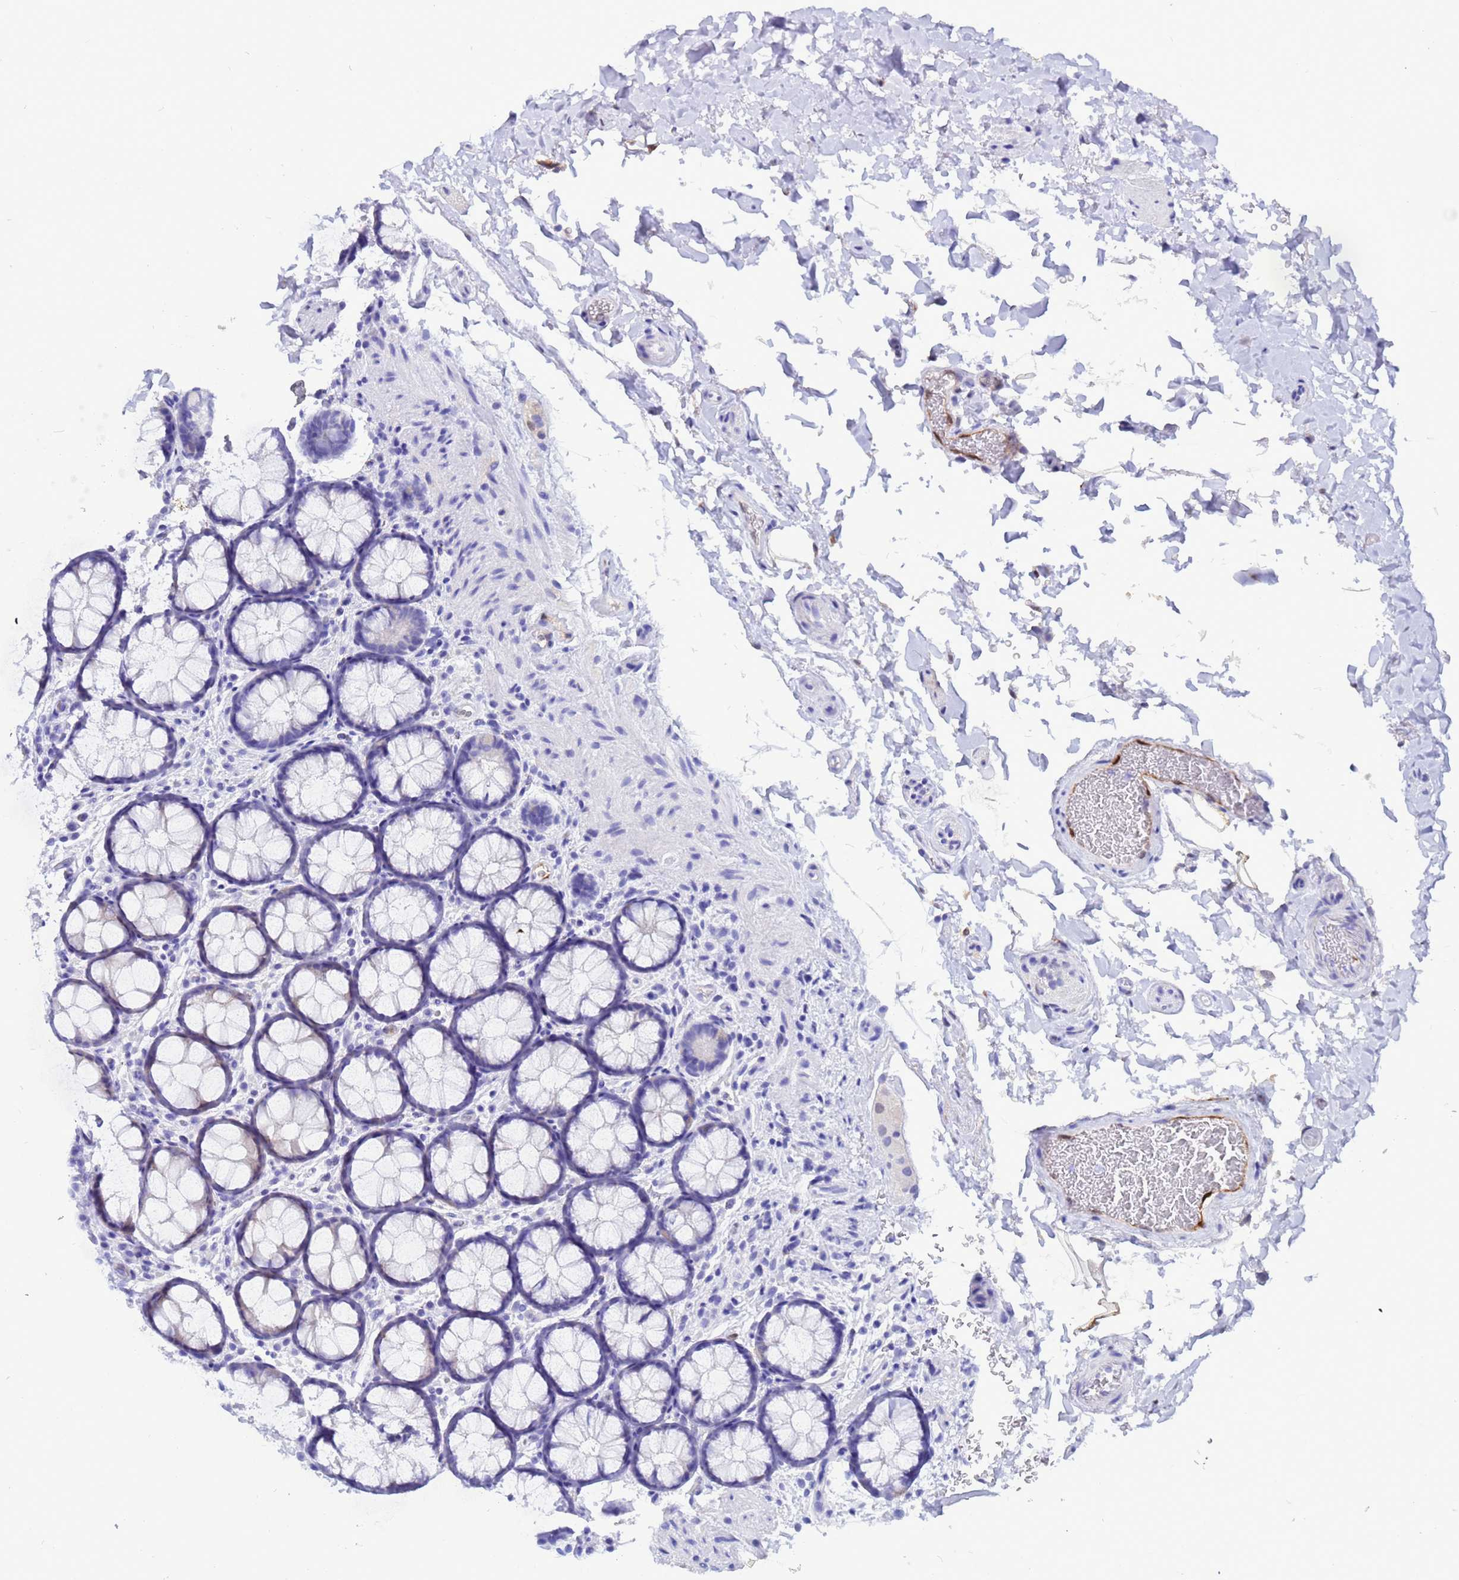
{"staining": {"intensity": "moderate", "quantity": "<25%", "location": "cytoplasmic/membranous,nuclear"}, "tissue": "colon", "cell_type": "Endothelial cells", "image_type": "normal", "snomed": [{"axis": "morphology", "description": "Normal tissue, NOS"}, {"axis": "topography", "description": "Colon"}], "caption": "A brown stain highlights moderate cytoplasmic/membranous,nuclear staining of a protein in endothelial cells of normal human colon.", "gene": "AKR1C2", "patient": {"sex": "female", "age": 82}}